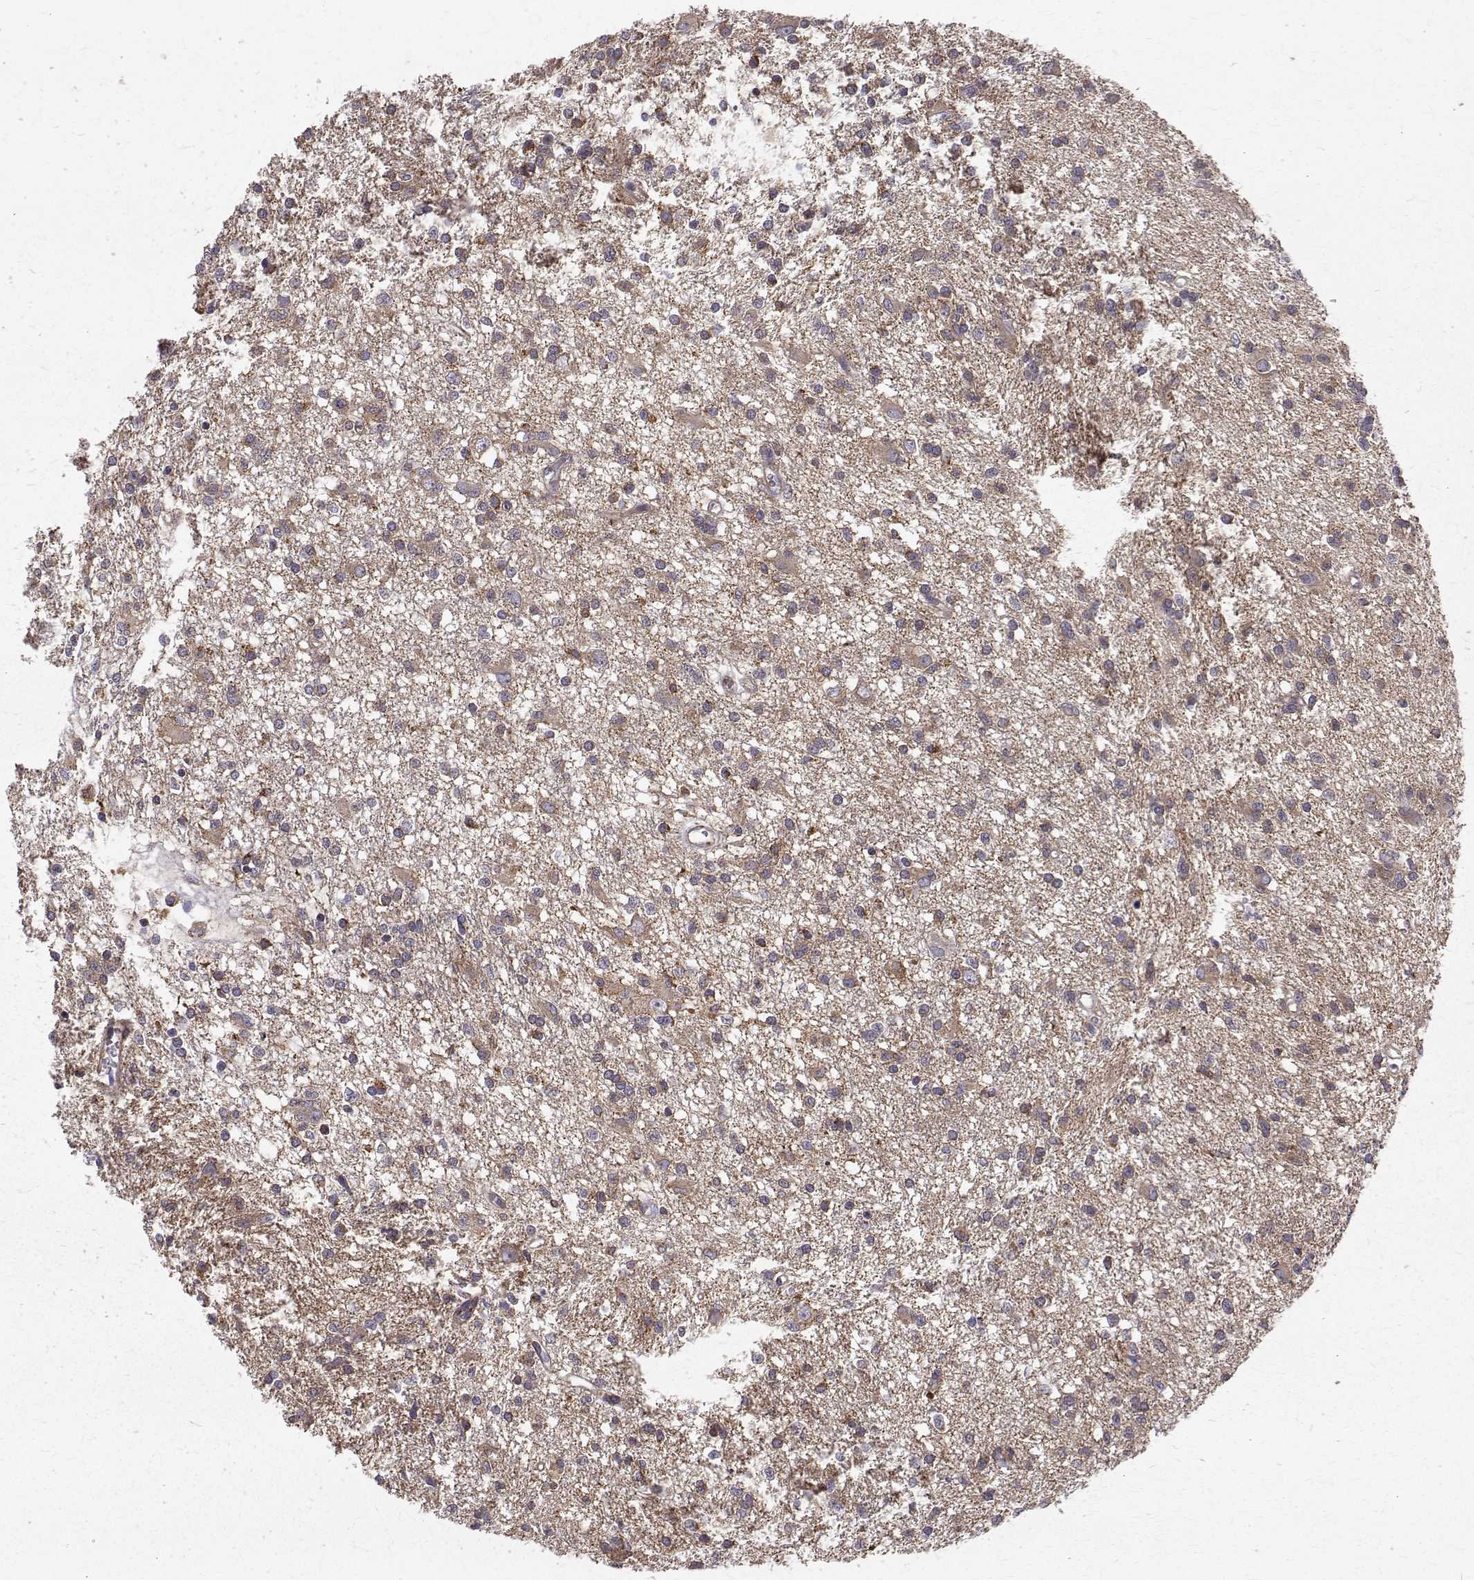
{"staining": {"intensity": "weak", "quantity": "25%-75%", "location": "cytoplasmic/membranous"}, "tissue": "glioma", "cell_type": "Tumor cells", "image_type": "cancer", "snomed": [{"axis": "morphology", "description": "Glioma, malignant, Low grade"}, {"axis": "topography", "description": "Brain"}], "caption": "IHC staining of malignant glioma (low-grade), which exhibits low levels of weak cytoplasmic/membranous staining in about 25%-75% of tumor cells indicating weak cytoplasmic/membranous protein staining. The staining was performed using DAB (3,3'-diaminobenzidine) (brown) for protein detection and nuclei were counterstained in hematoxylin (blue).", "gene": "ARFGAP1", "patient": {"sex": "male", "age": 64}}